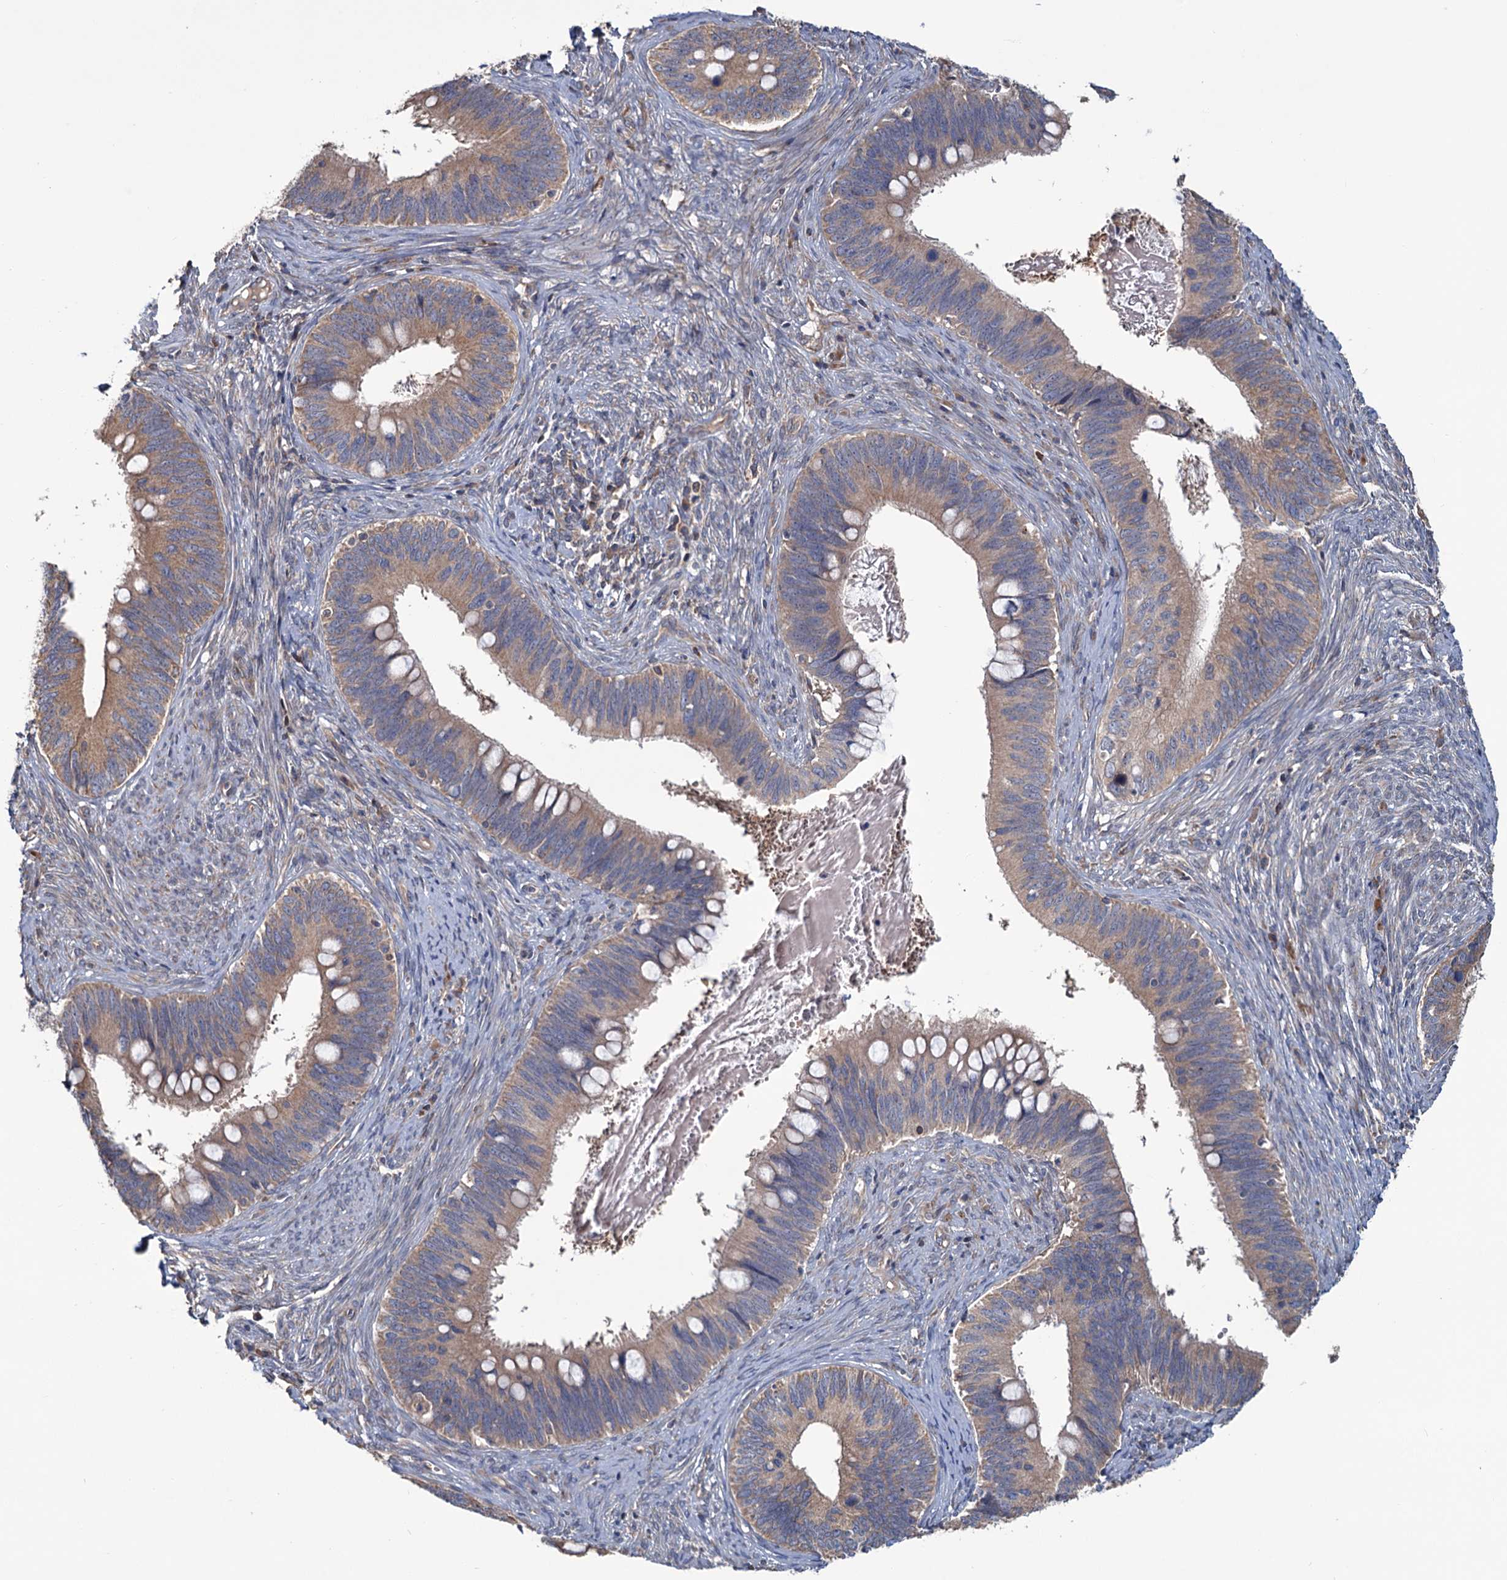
{"staining": {"intensity": "moderate", "quantity": ">75%", "location": "cytoplasmic/membranous"}, "tissue": "cervical cancer", "cell_type": "Tumor cells", "image_type": "cancer", "snomed": [{"axis": "morphology", "description": "Adenocarcinoma, NOS"}, {"axis": "topography", "description": "Cervix"}], "caption": "Tumor cells demonstrate medium levels of moderate cytoplasmic/membranous positivity in approximately >75% of cells in cervical cancer.", "gene": "MTRR", "patient": {"sex": "female", "age": 42}}